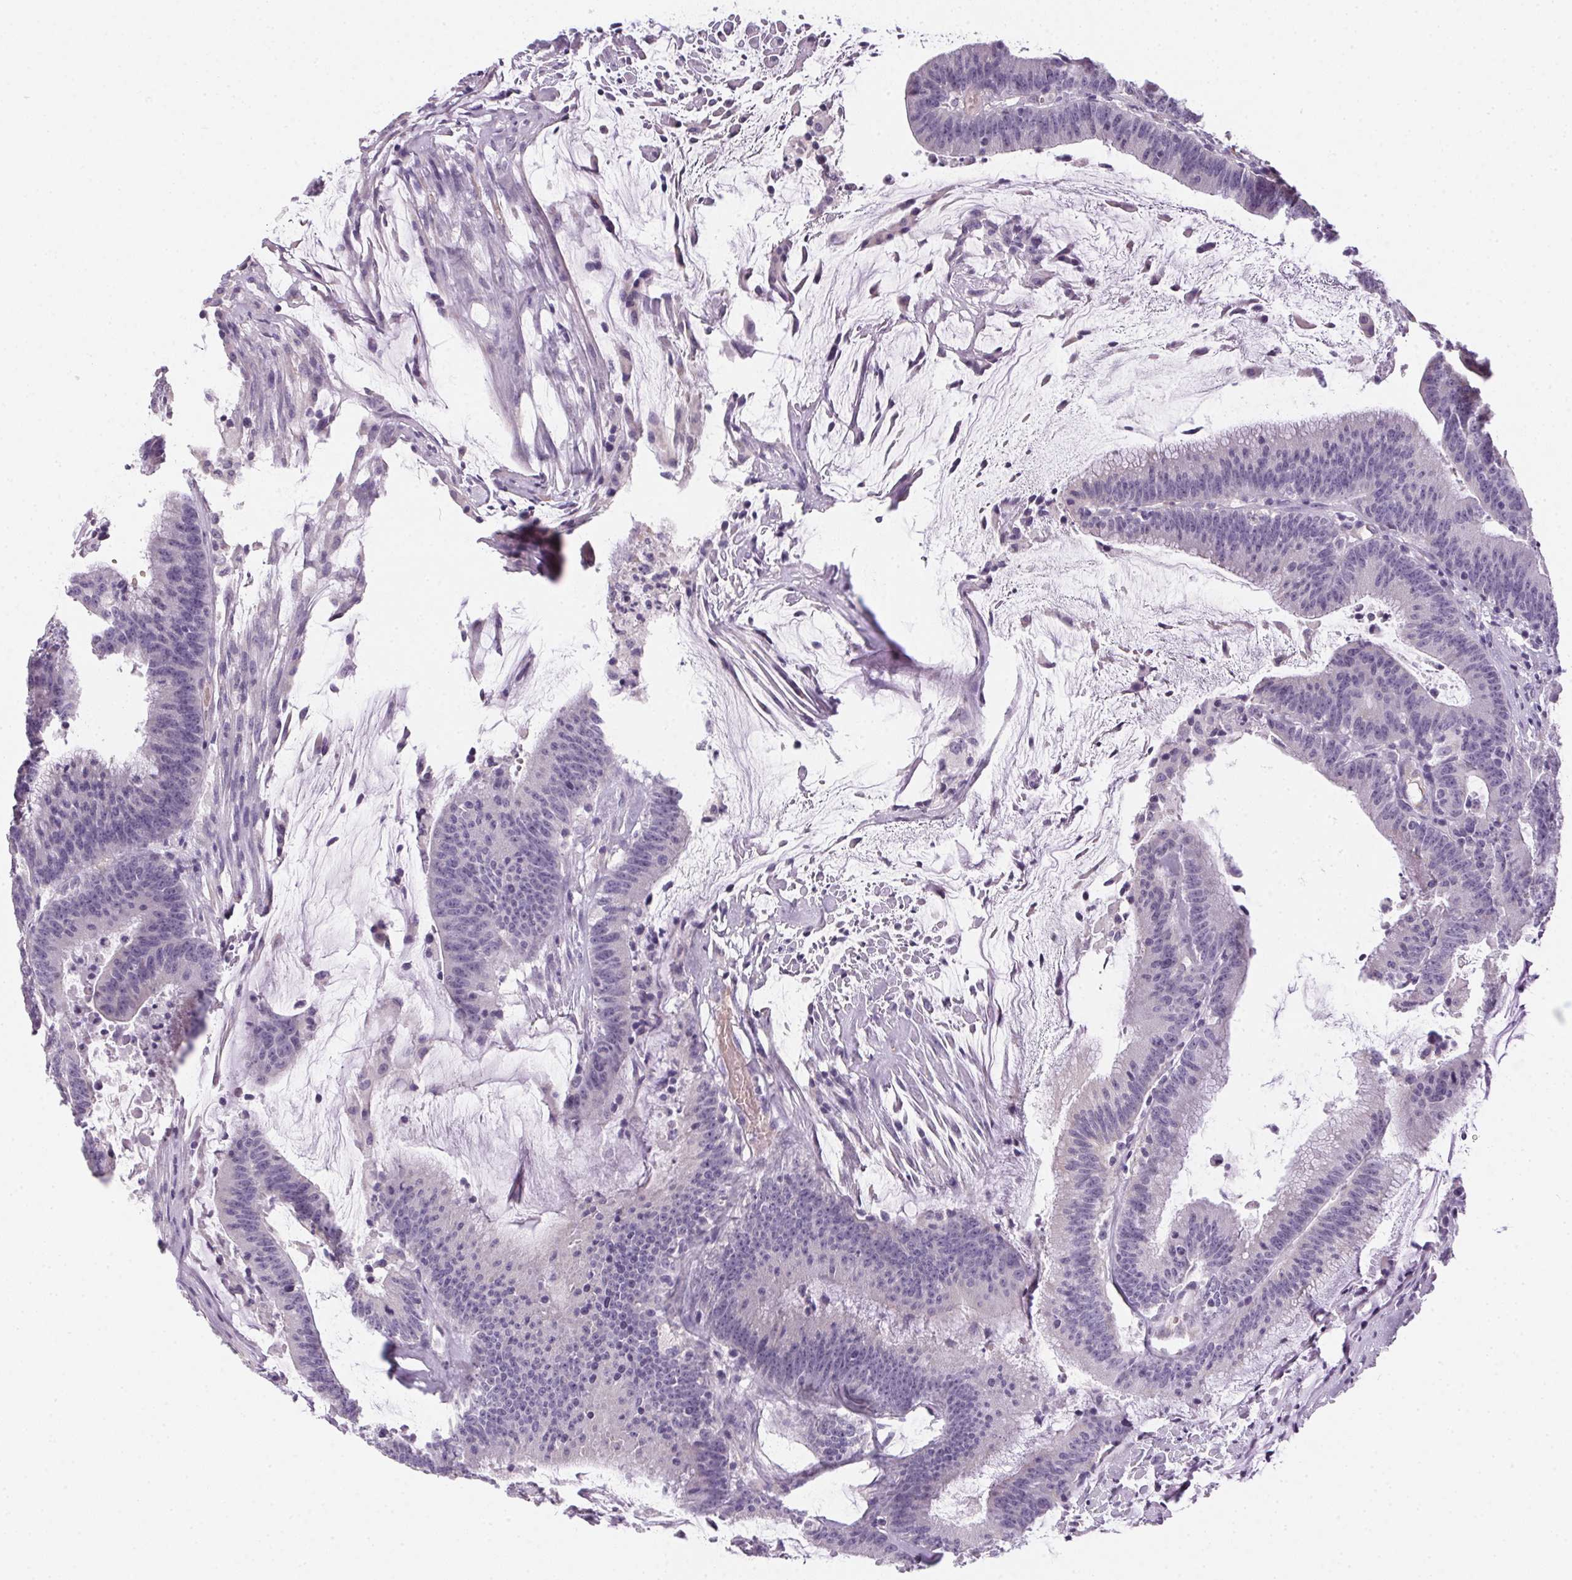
{"staining": {"intensity": "negative", "quantity": "none", "location": "none"}, "tissue": "colorectal cancer", "cell_type": "Tumor cells", "image_type": "cancer", "snomed": [{"axis": "morphology", "description": "Adenocarcinoma, NOS"}, {"axis": "topography", "description": "Colon"}], "caption": "Protein analysis of adenocarcinoma (colorectal) displays no significant positivity in tumor cells.", "gene": "SMYD1", "patient": {"sex": "female", "age": 78}}